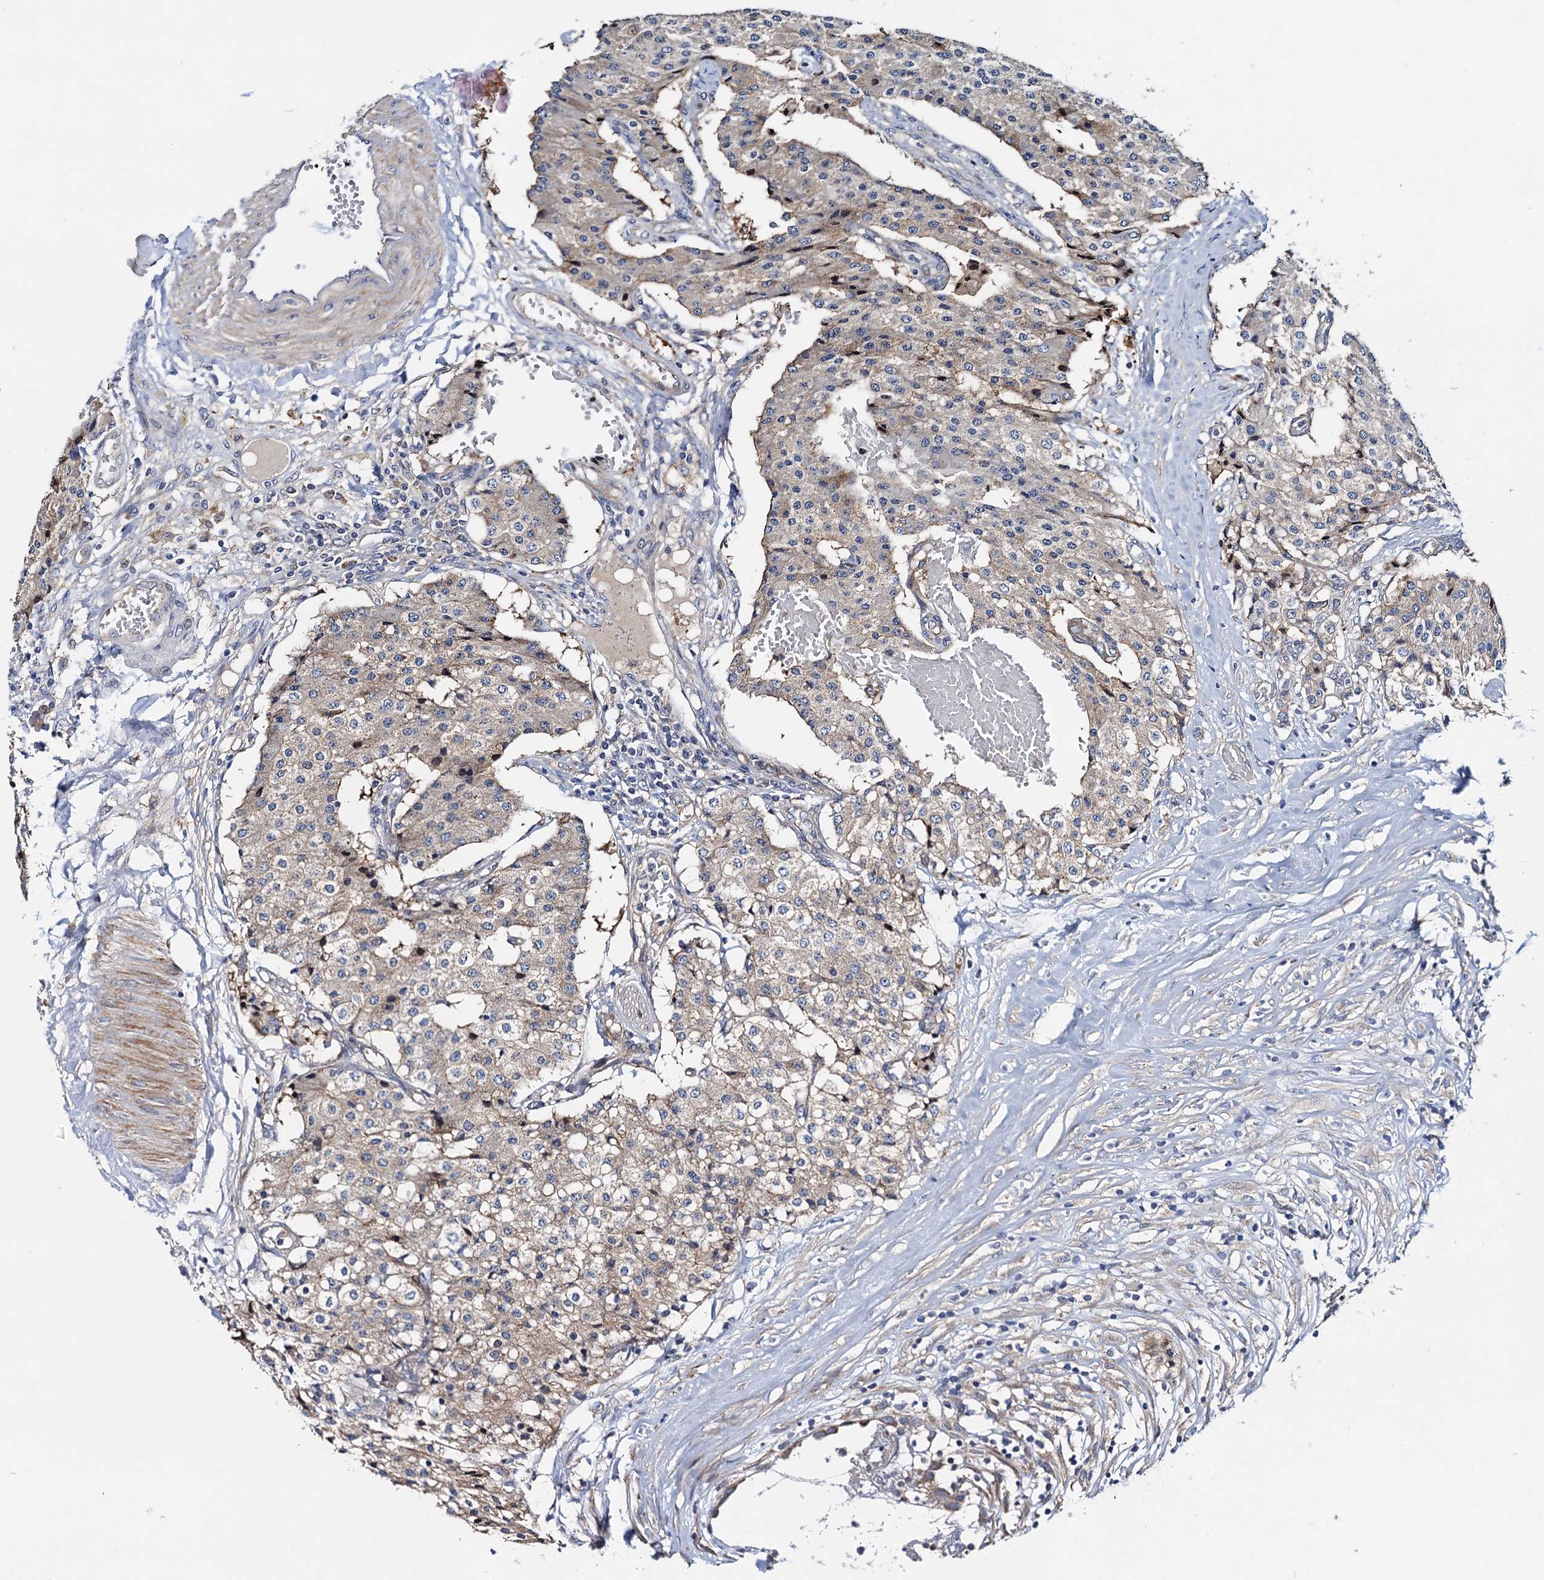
{"staining": {"intensity": "weak", "quantity": "<25%", "location": "cytoplasmic/membranous"}, "tissue": "carcinoid", "cell_type": "Tumor cells", "image_type": "cancer", "snomed": [{"axis": "morphology", "description": "Carcinoid, malignant, NOS"}, {"axis": "topography", "description": "Colon"}], "caption": "This is a histopathology image of immunohistochemistry (IHC) staining of carcinoid, which shows no staining in tumor cells. (DAB (3,3'-diaminobenzidine) immunohistochemistry (IHC) visualized using brightfield microscopy, high magnification).", "gene": "MRPL48", "patient": {"sex": "female", "age": 52}}